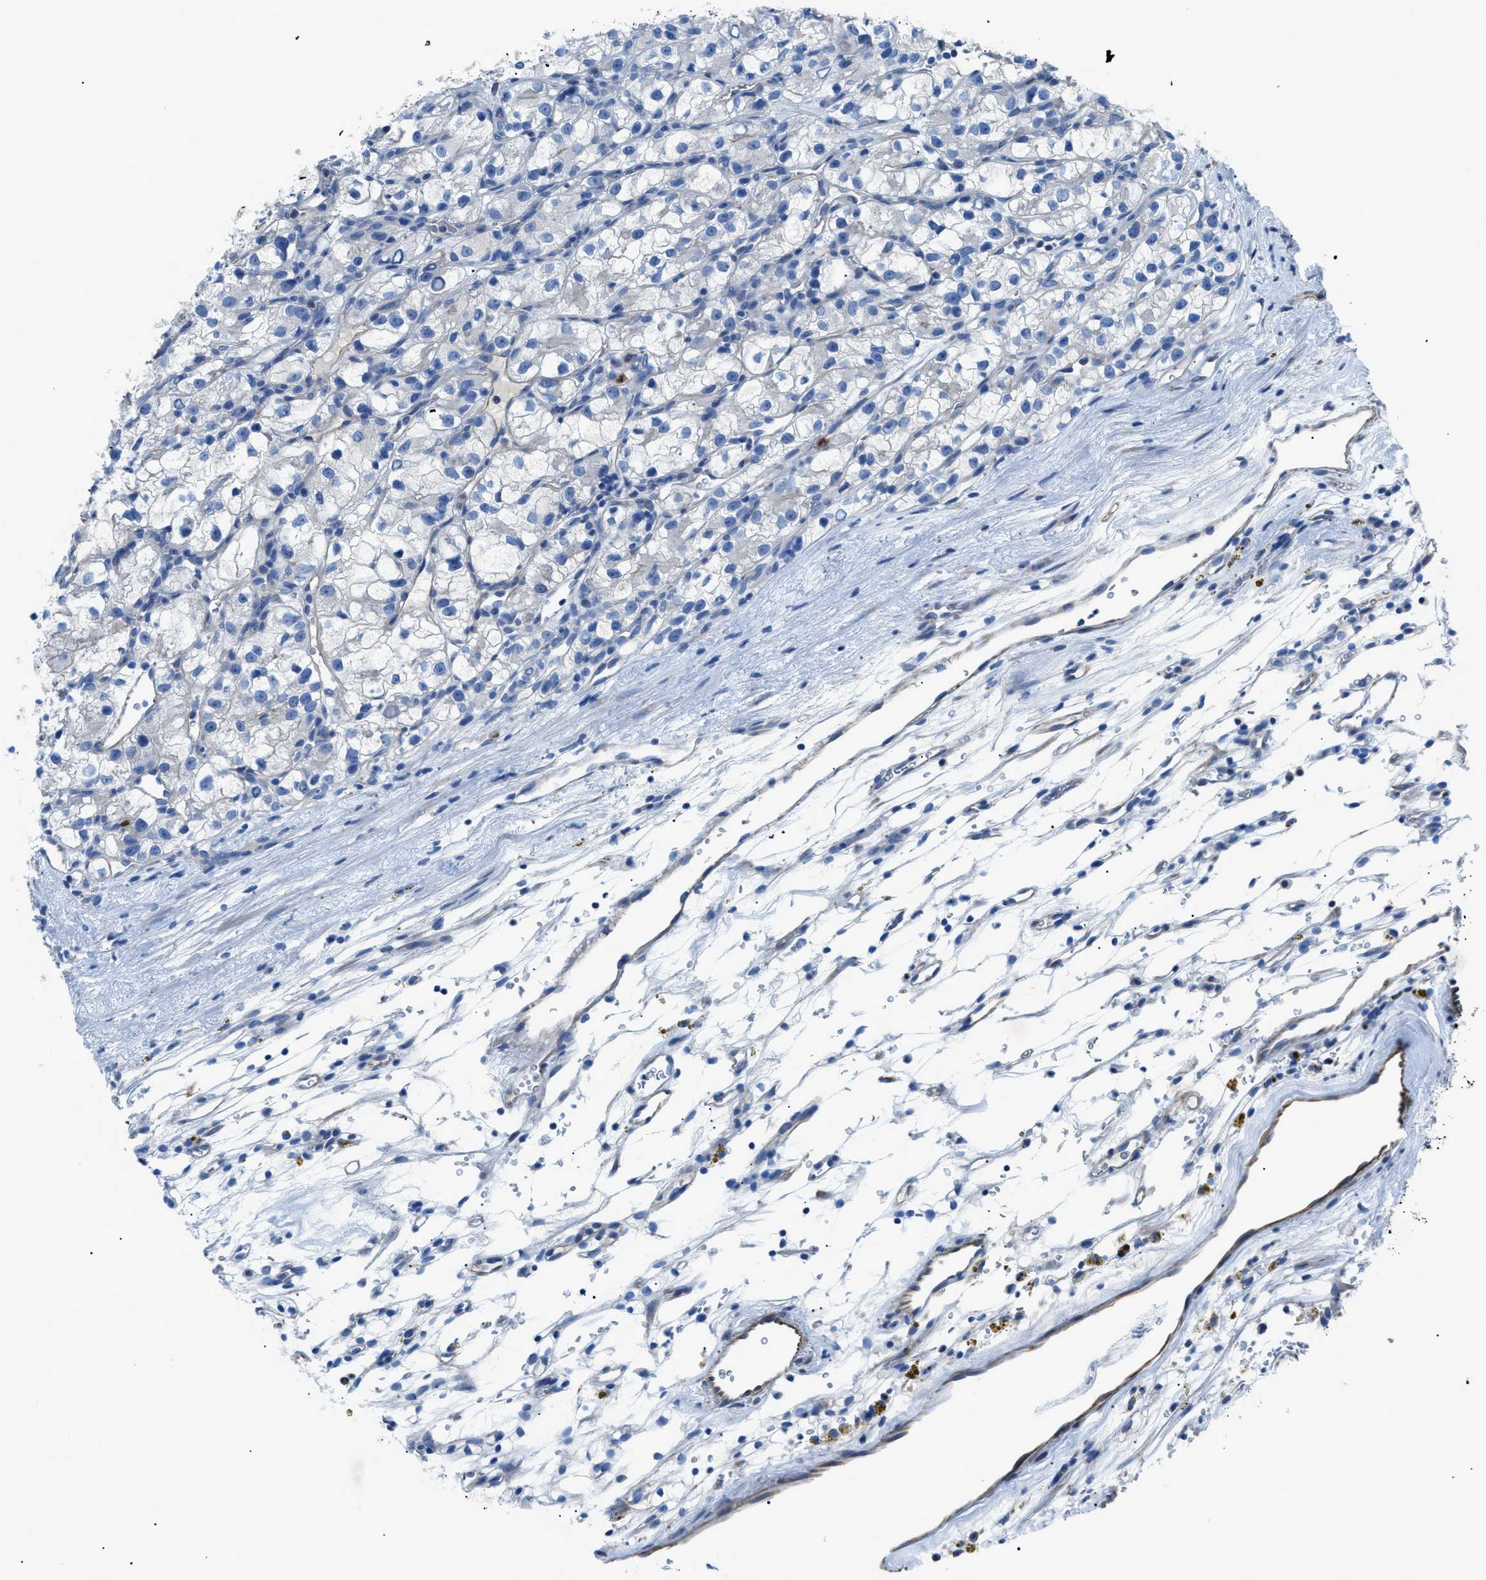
{"staining": {"intensity": "negative", "quantity": "none", "location": "none"}, "tissue": "renal cancer", "cell_type": "Tumor cells", "image_type": "cancer", "snomed": [{"axis": "morphology", "description": "Adenocarcinoma, NOS"}, {"axis": "topography", "description": "Kidney"}], "caption": "The photomicrograph exhibits no significant expression in tumor cells of renal cancer.", "gene": "ITPR1", "patient": {"sex": "female", "age": 57}}